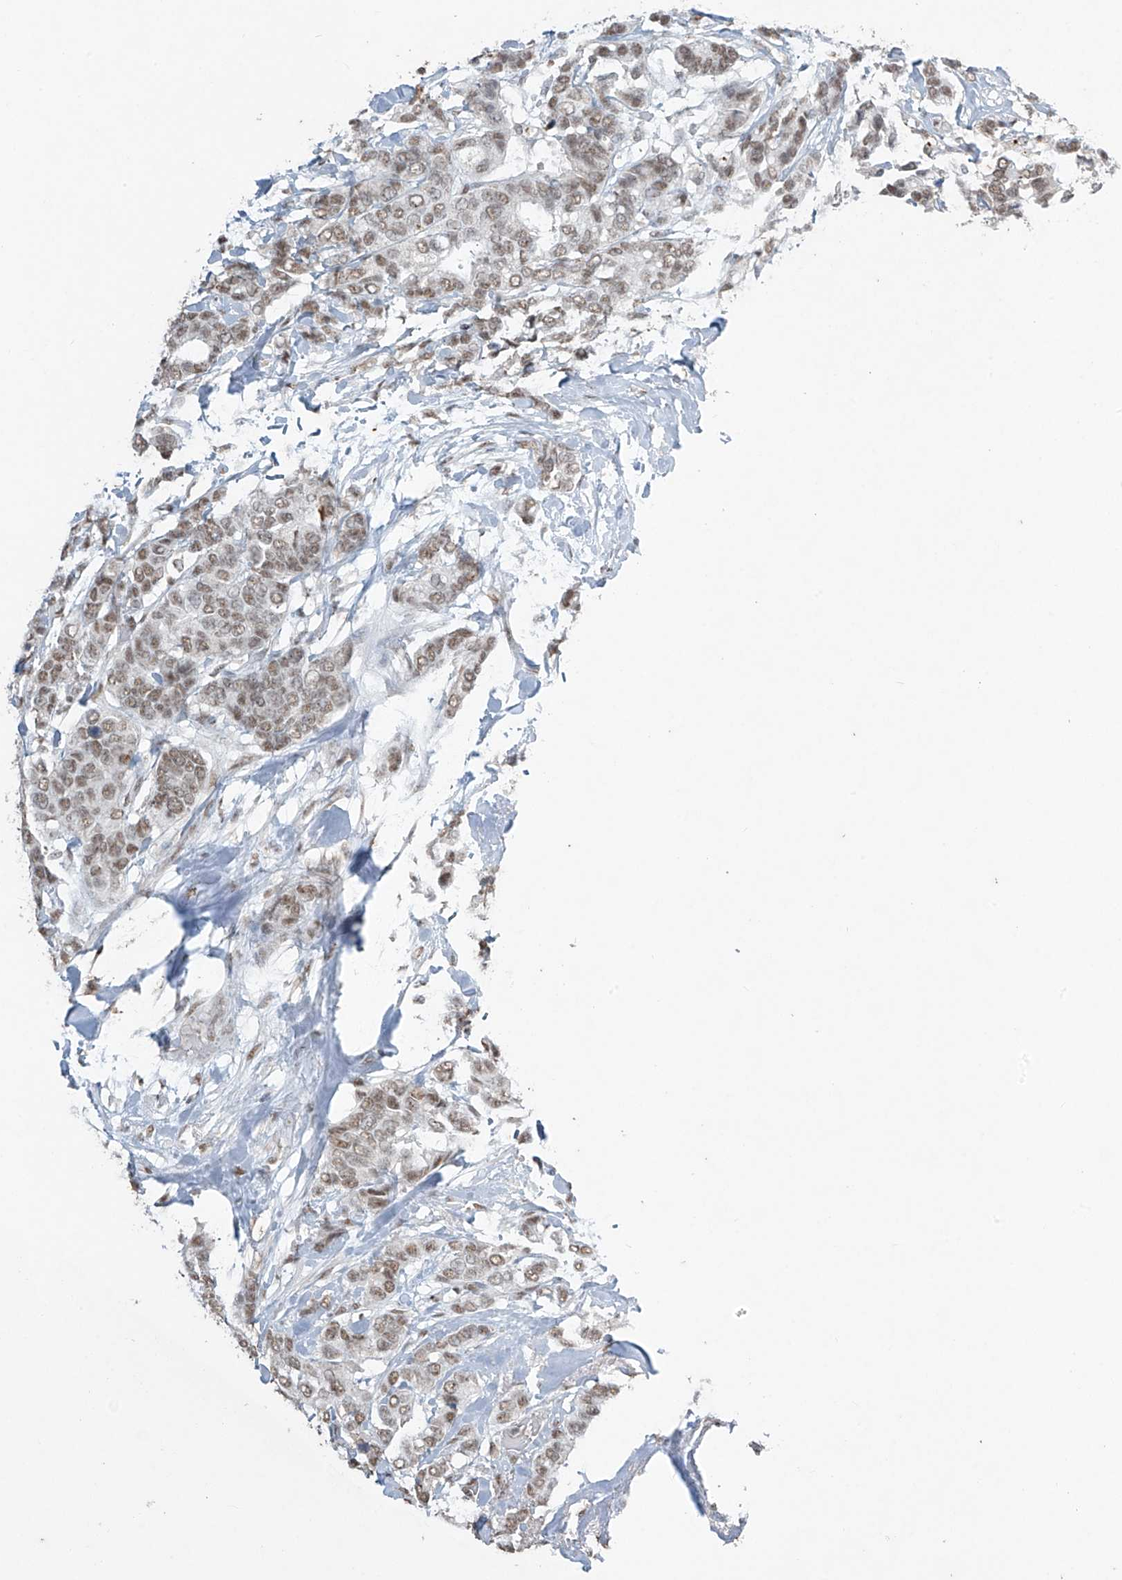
{"staining": {"intensity": "weak", "quantity": ">75%", "location": "nuclear"}, "tissue": "breast cancer", "cell_type": "Tumor cells", "image_type": "cancer", "snomed": [{"axis": "morphology", "description": "Duct carcinoma"}, {"axis": "topography", "description": "Breast"}], "caption": "The histopathology image exhibits a brown stain indicating the presence of a protein in the nuclear of tumor cells in breast cancer (invasive ductal carcinoma).", "gene": "TFEC", "patient": {"sex": "female", "age": 87}}